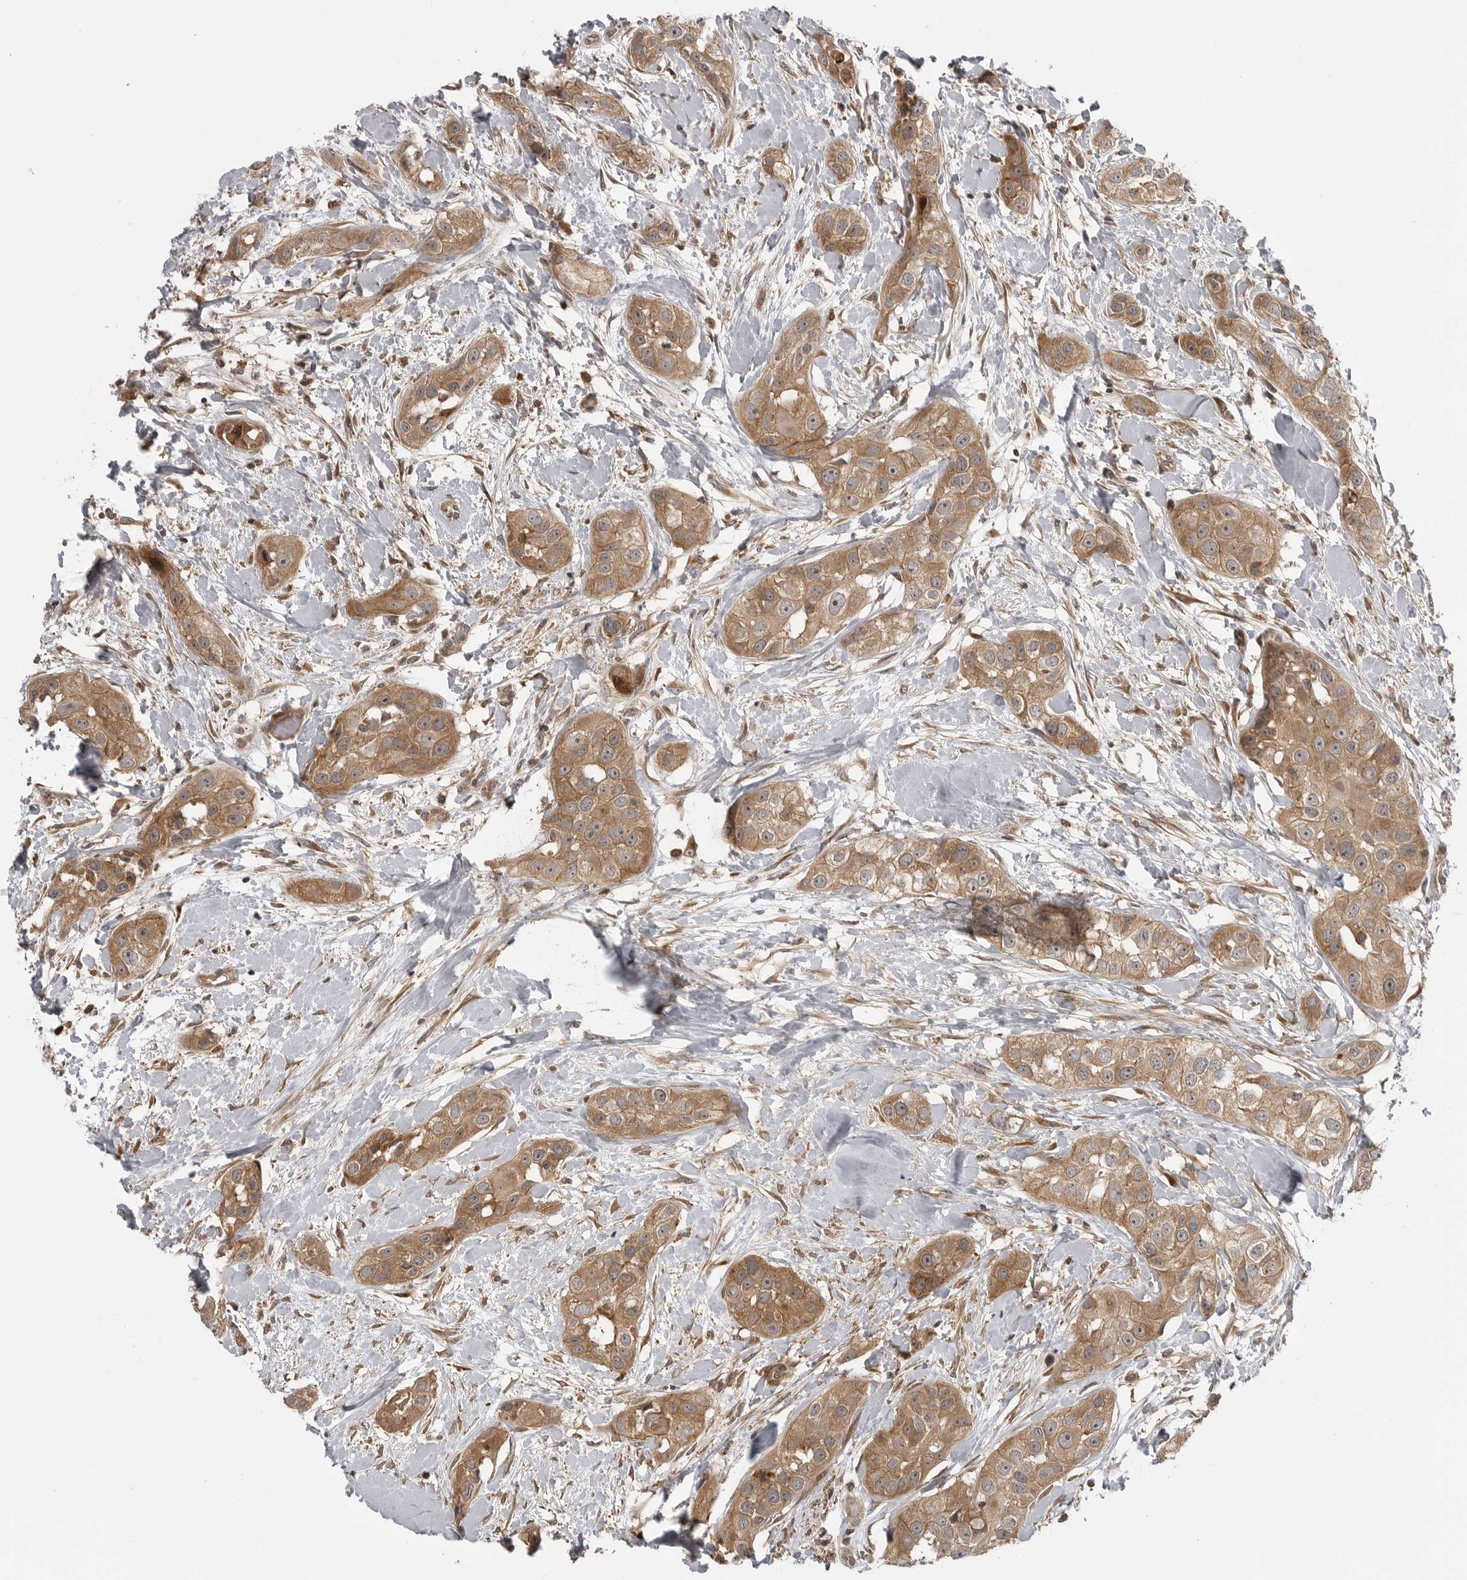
{"staining": {"intensity": "moderate", "quantity": ">75%", "location": "cytoplasmic/membranous"}, "tissue": "head and neck cancer", "cell_type": "Tumor cells", "image_type": "cancer", "snomed": [{"axis": "morphology", "description": "Normal tissue, NOS"}, {"axis": "morphology", "description": "Squamous cell carcinoma, NOS"}, {"axis": "topography", "description": "Skeletal muscle"}, {"axis": "topography", "description": "Head-Neck"}], "caption": "Approximately >75% of tumor cells in head and neck cancer (squamous cell carcinoma) demonstrate moderate cytoplasmic/membranous protein expression as visualized by brown immunohistochemical staining.", "gene": "LRRC45", "patient": {"sex": "male", "age": 51}}